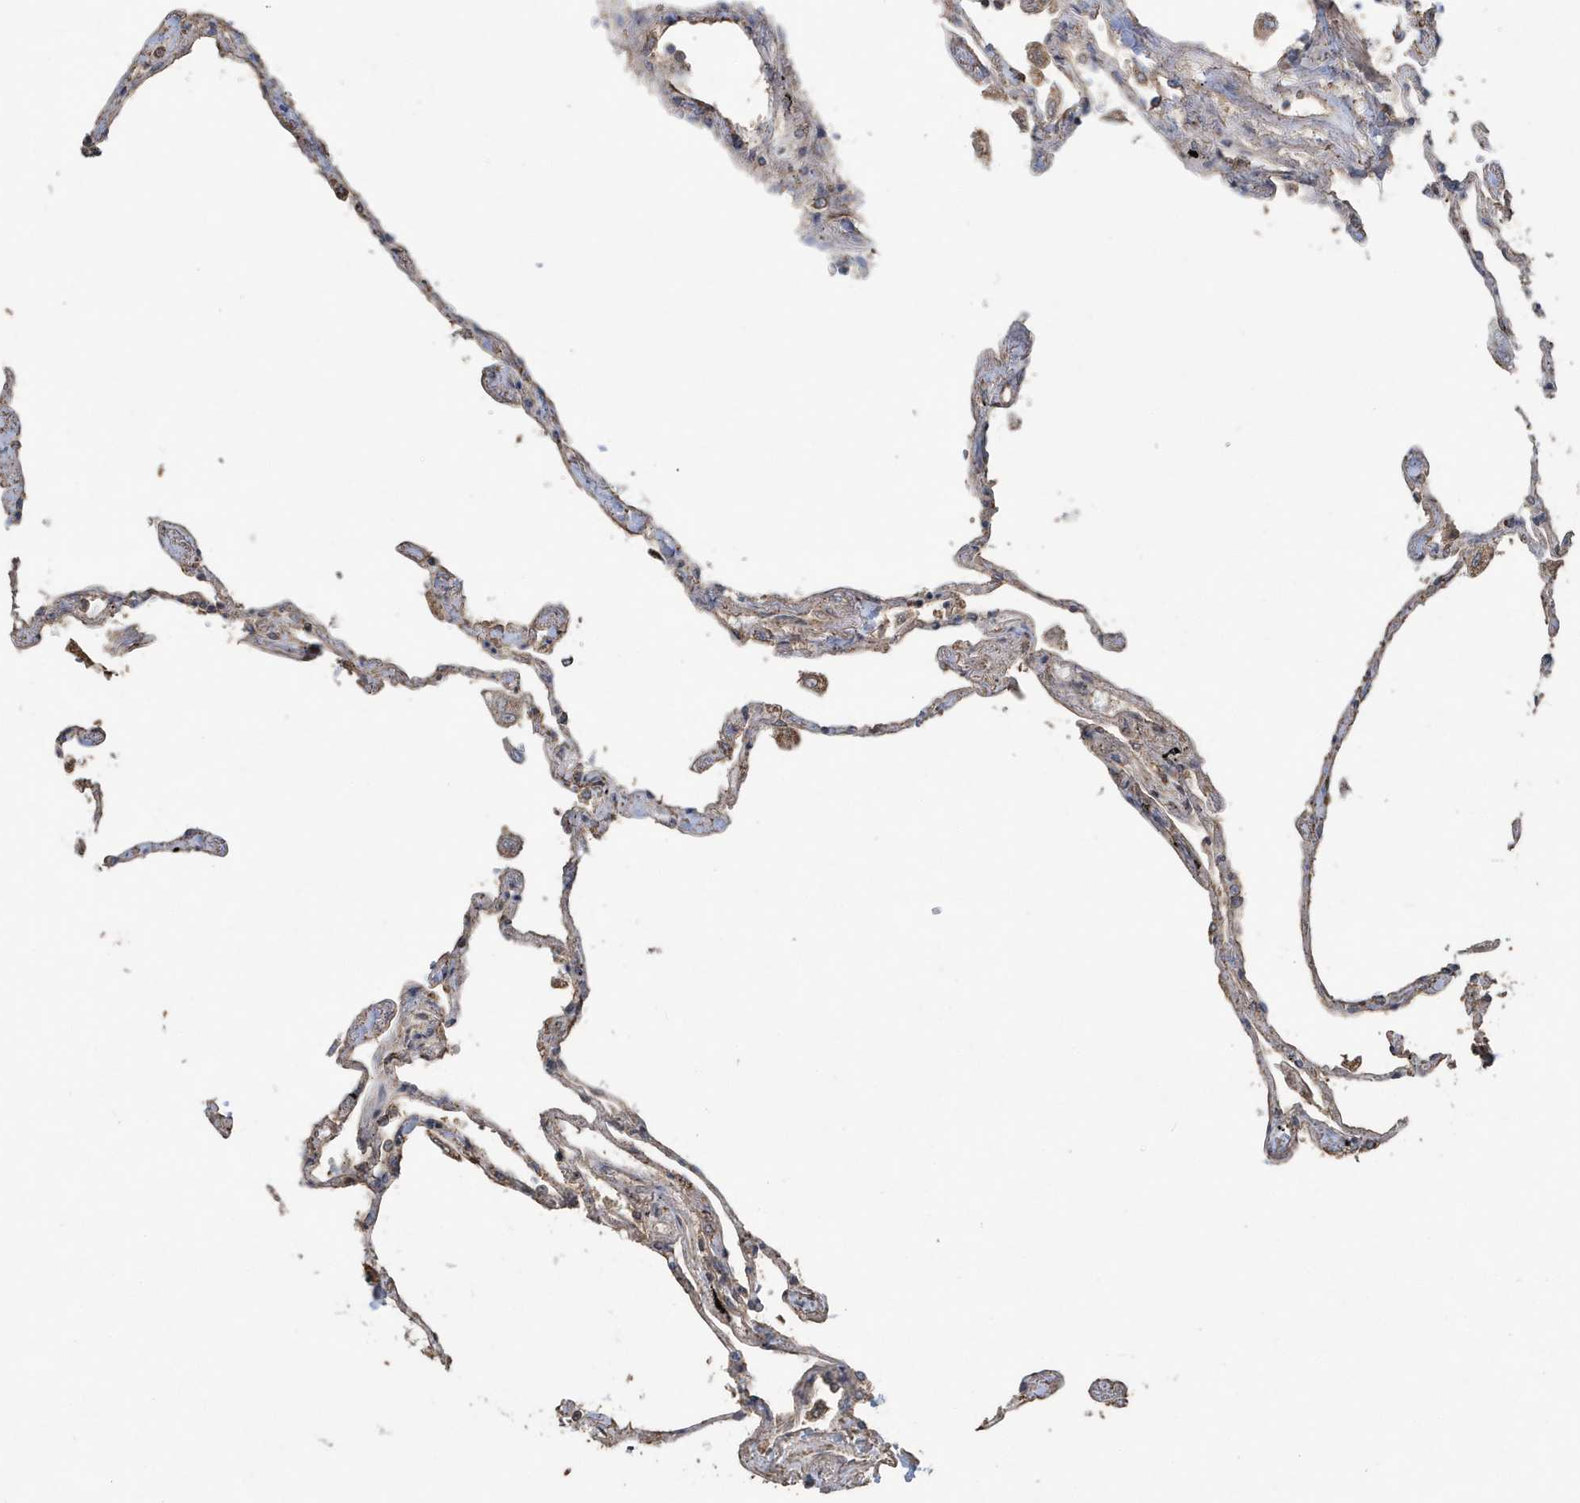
{"staining": {"intensity": "moderate", "quantity": "<25%", "location": "cytoplasmic/membranous,nuclear"}, "tissue": "lung", "cell_type": "Alveolar cells", "image_type": "normal", "snomed": [{"axis": "morphology", "description": "Normal tissue, NOS"}, {"axis": "topography", "description": "Lung"}], "caption": "Lung stained with DAB (3,3'-diaminobenzidine) IHC exhibits low levels of moderate cytoplasmic/membranous,nuclear staining in approximately <25% of alveolar cells.", "gene": "PAXBP1", "patient": {"sex": "female", "age": 67}}